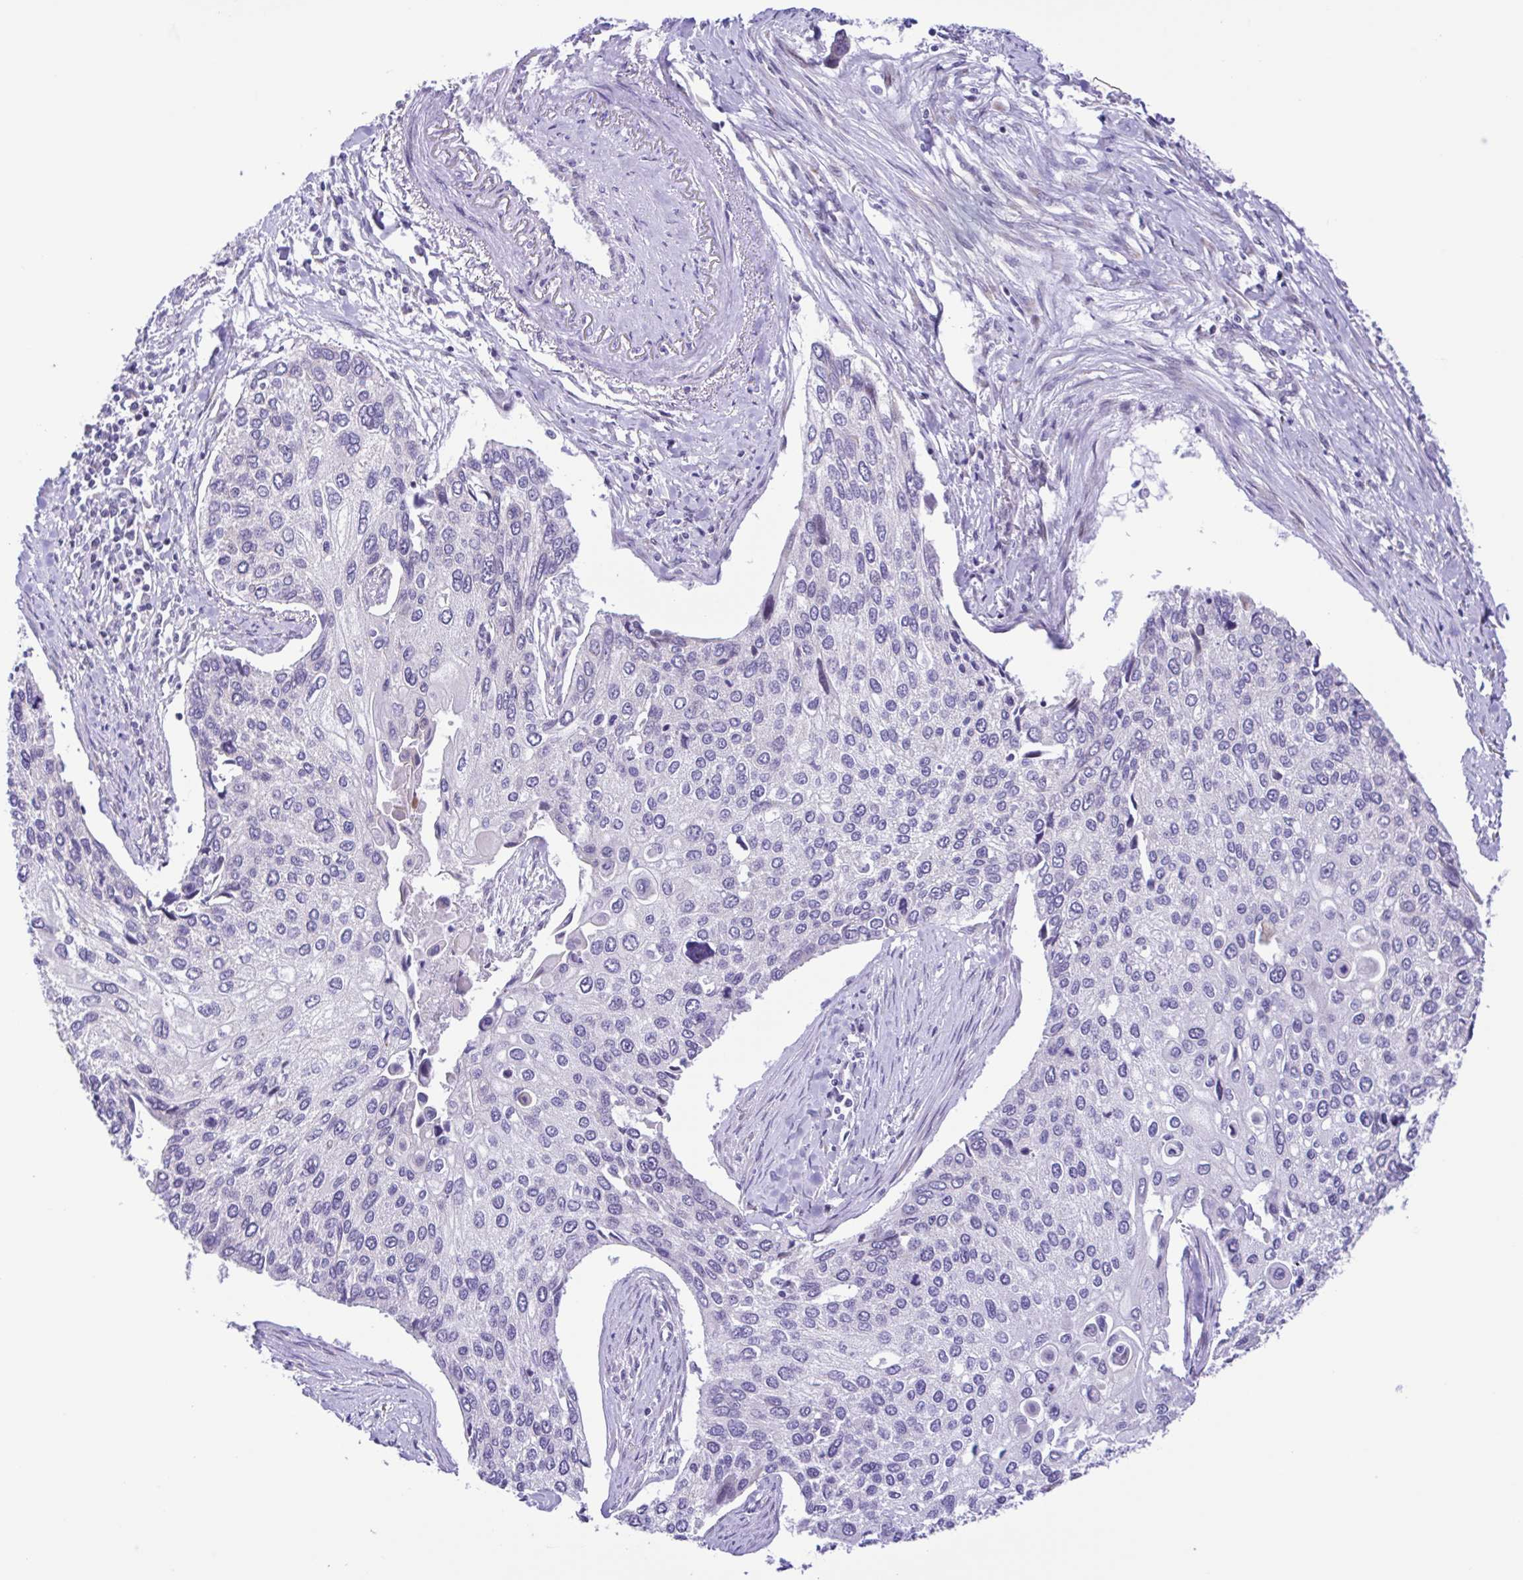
{"staining": {"intensity": "negative", "quantity": "none", "location": "none"}, "tissue": "lung cancer", "cell_type": "Tumor cells", "image_type": "cancer", "snomed": [{"axis": "morphology", "description": "Squamous cell carcinoma, NOS"}, {"axis": "morphology", "description": "Squamous cell carcinoma, metastatic, NOS"}, {"axis": "topography", "description": "Lung"}], "caption": "A high-resolution photomicrograph shows immunohistochemistry (IHC) staining of squamous cell carcinoma (lung), which shows no significant positivity in tumor cells.", "gene": "TGM3", "patient": {"sex": "male", "age": 63}}